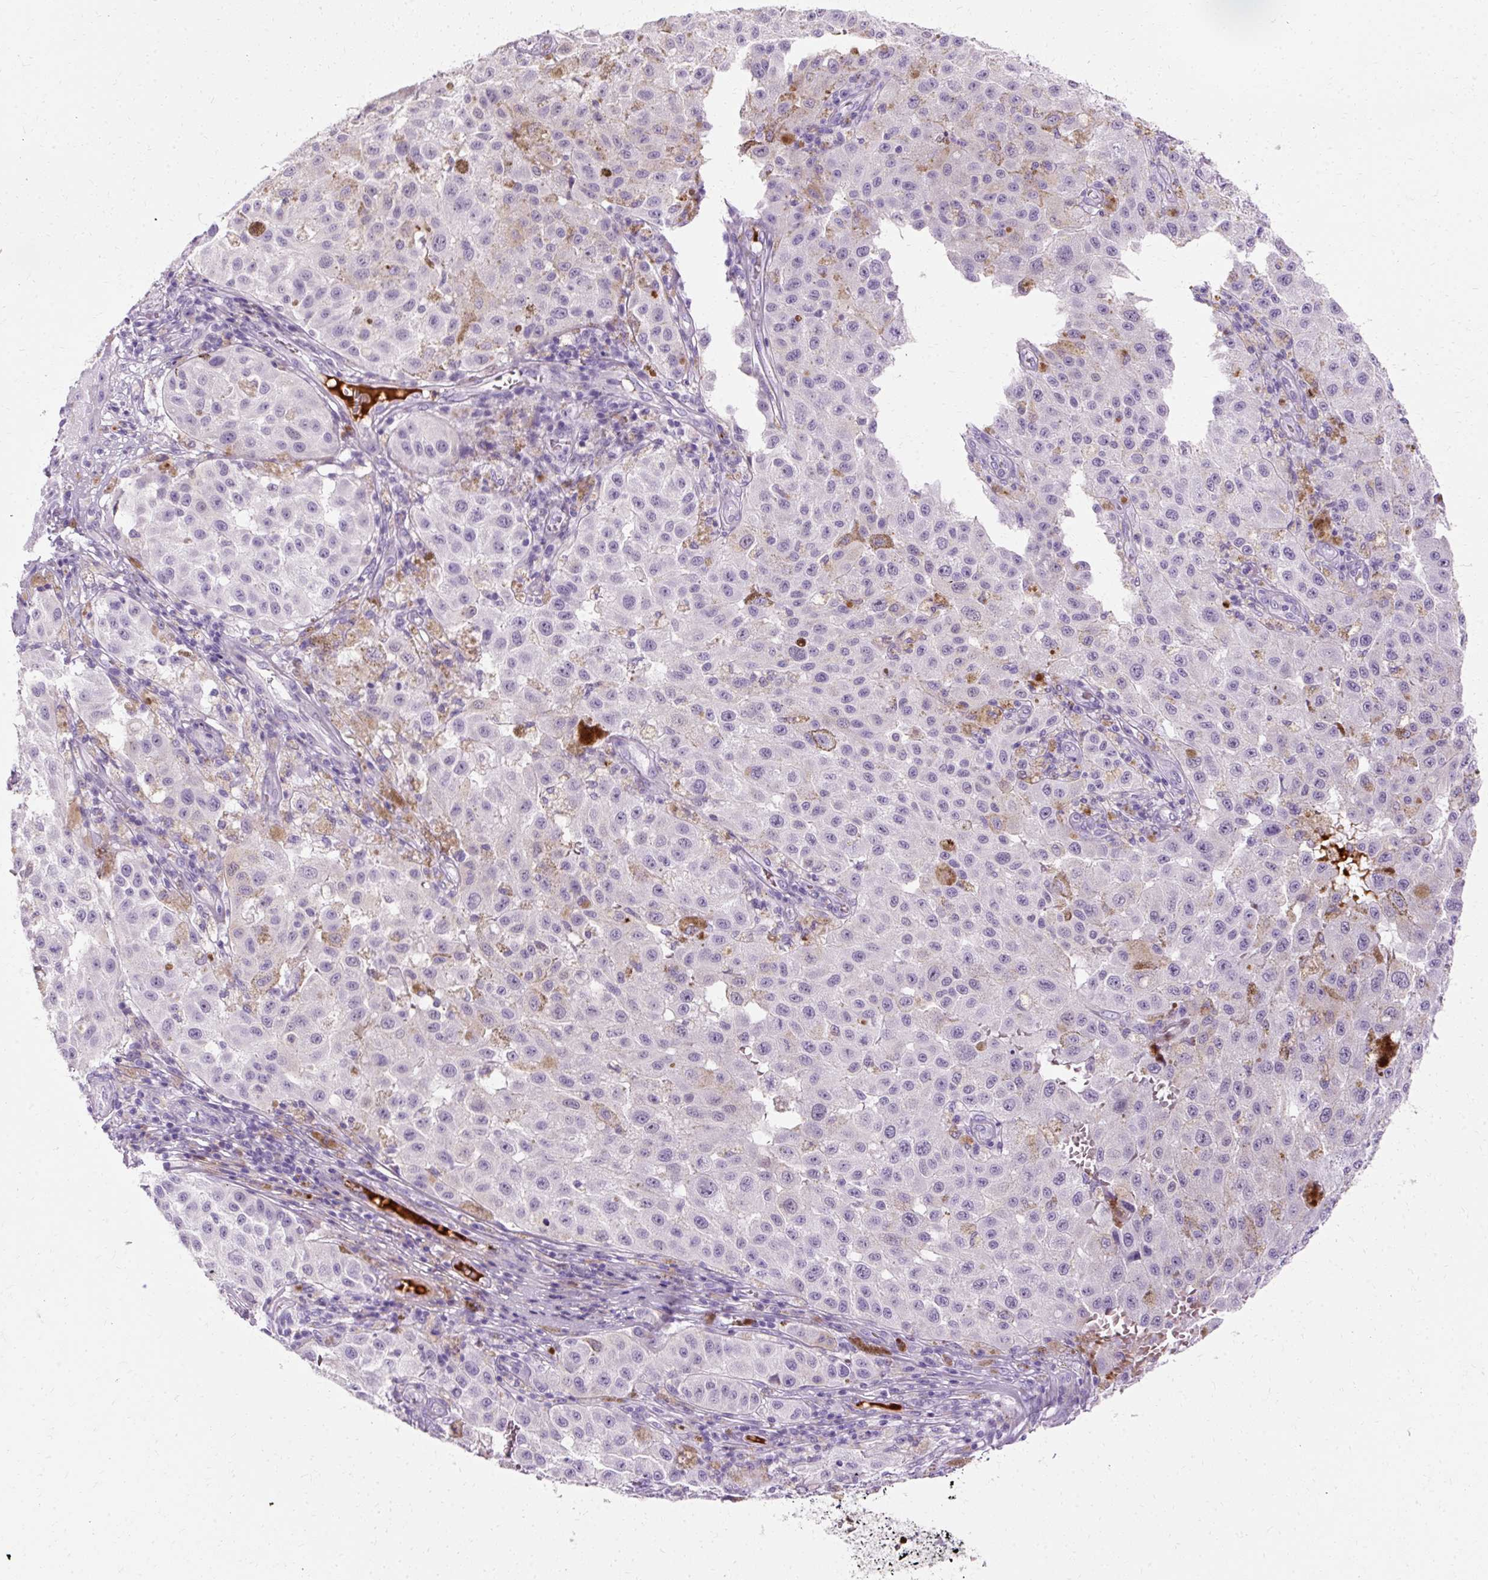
{"staining": {"intensity": "negative", "quantity": "none", "location": "none"}, "tissue": "melanoma", "cell_type": "Tumor cells", "image_type": "cancer", "snomed": [{"axis": "morphology", "description": "Malignant melanoma, NOS"}, {"axis": "topography", "description": "Skin"}], "caption": "Human malignant melanoma stained for a protein using immunohistochemistry demonstrates no expression in tumor cells.", "gene": "DEFA1", "patient": {"sex": "female", "age": 64}}